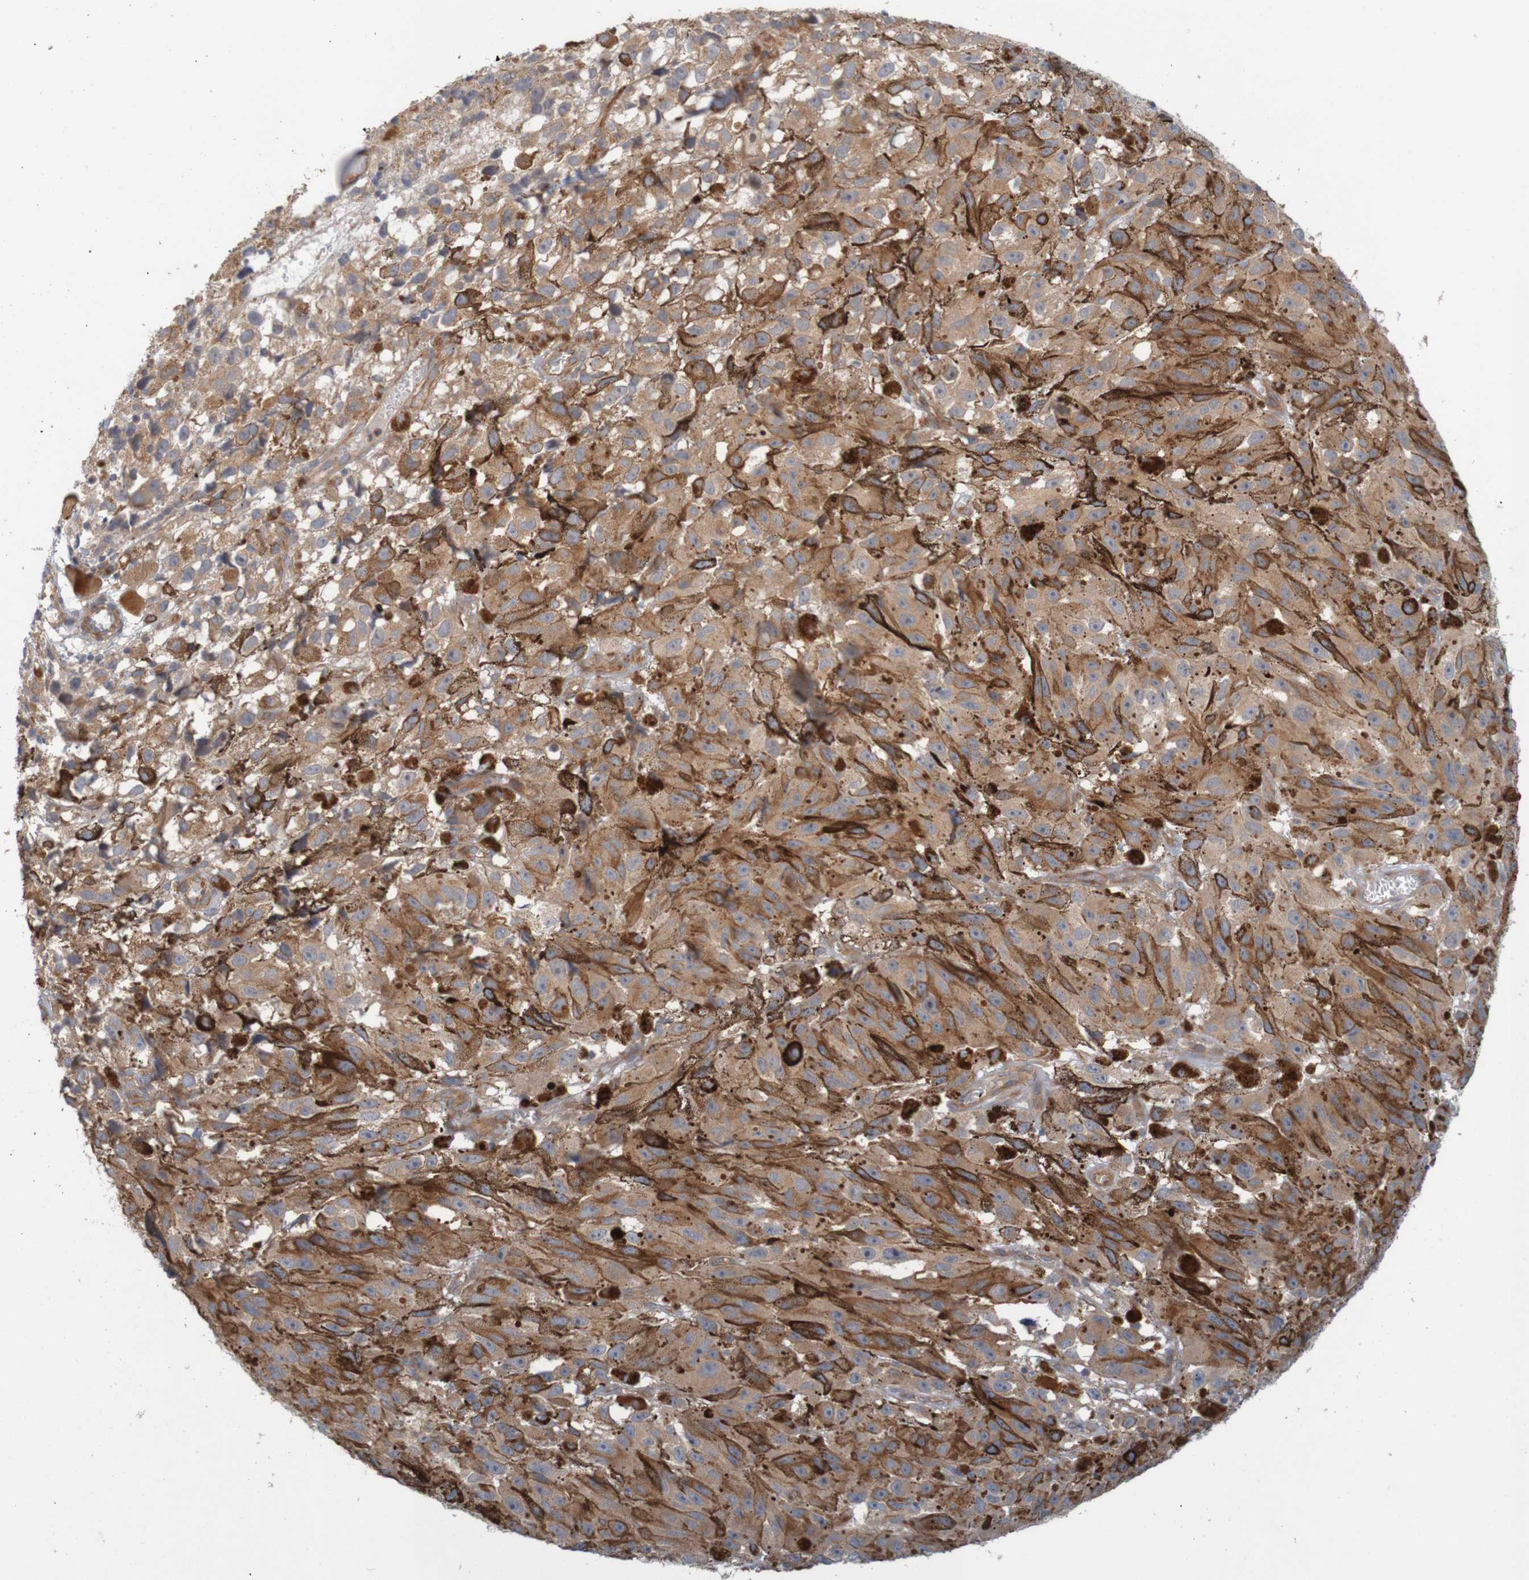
{"staining": {"intensity": "weak", "quantity": ">75%", "location": "cytoplasmic/membranous"}, "tissue": "melanoma", "cell_type": "Tumor cells", "image_type": "cancer", "snomed": [{"axis": "morphology", "description": "Malignant melanoma, NOS"}, {"axis": "topography", "description": "Skin"}], "caption": "Protein staining demonstrates weak cytoplasmic/membranous expression in about >75% of tumor cells in malignant melanoma.", "gene": "KRT23", "patient": {"sex": "female", "age": 104}}